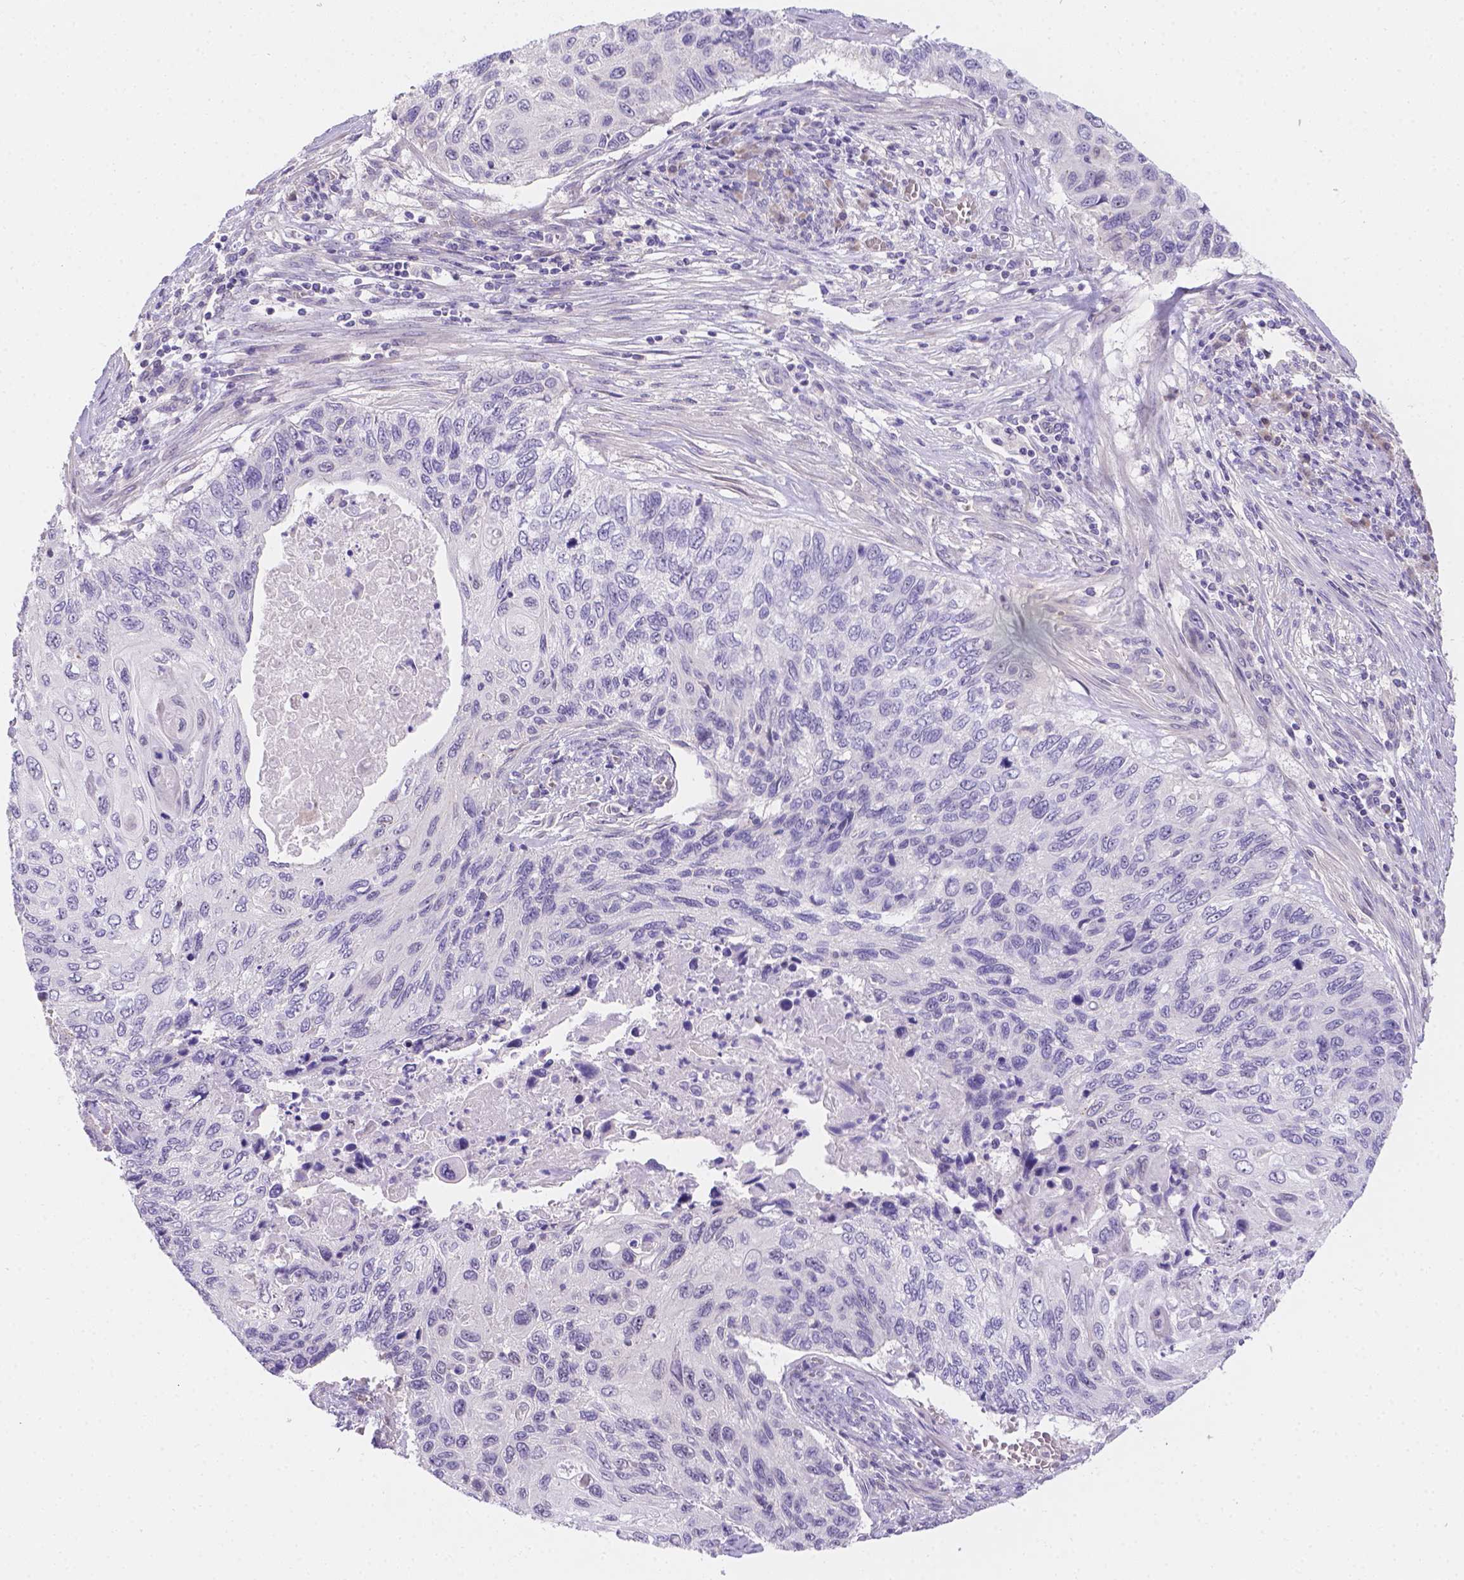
{"staining": {"intensity": "negative", "quantity": "none", "location": "none"}, "tissue": "cervical cancer", "cell_type": "Tumor cells", "image_type": "cancer", "snomed": [{"axis": "morphology", "description": "Squamous cell carcinoma, NOS"}, {"axis": "topography", "description": "Cervix"}], "caption": "An image of cervical cancer stained for a protein displays no brown staining in tumor cells. The staining was performed using DAB (3,3'-diaminobenzidine) to visualize the protein expression in brown, while the nuclei were stained in blue with hematoxylin (Magnification: 20x).", "gene": "CD96", "patient": {"sex": "female", "age": 70}}